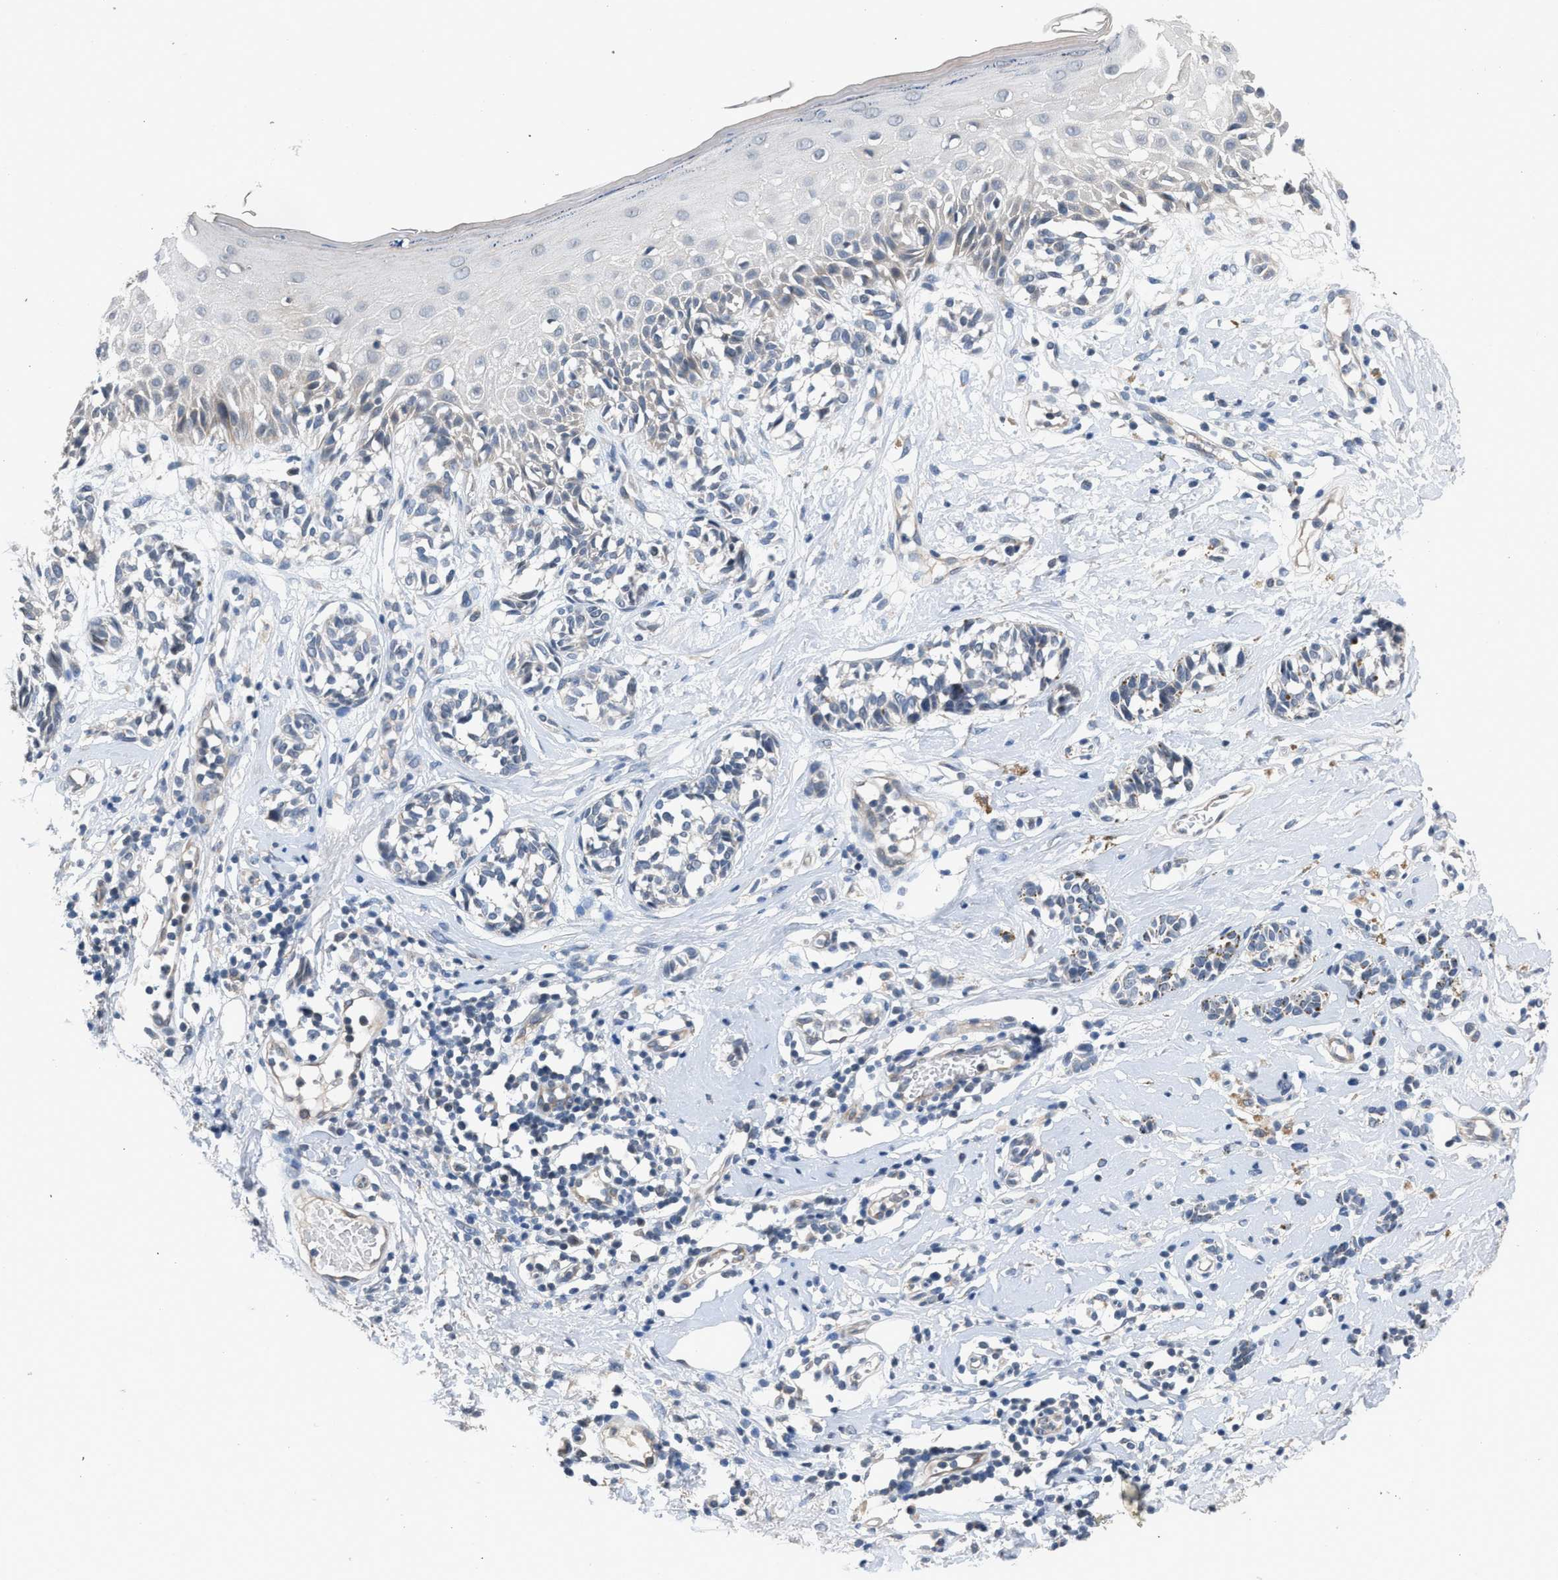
{"staining": {"intensity": "negative", "quantity": "none", "location": "none"}, "tissue": "melanoma", "cell_type": "Tumor cells", "image_type": "cancer", "snomed": [{"axis": "morphology", "description": "Malignant melanoma, NOS"}, {"axis": "topography", "description": "Skin"}], "caption": "Immunohistochemistry (IHC) of human melanoma shows no expression in tumor cells. (Stains: DAB immunohistochemistry with hematoxylin counter stain, Microscopy: brightfield microscopy at high magnification).", "gene": "CSF3R", "patient": {"sex": "male", "age": 64}}